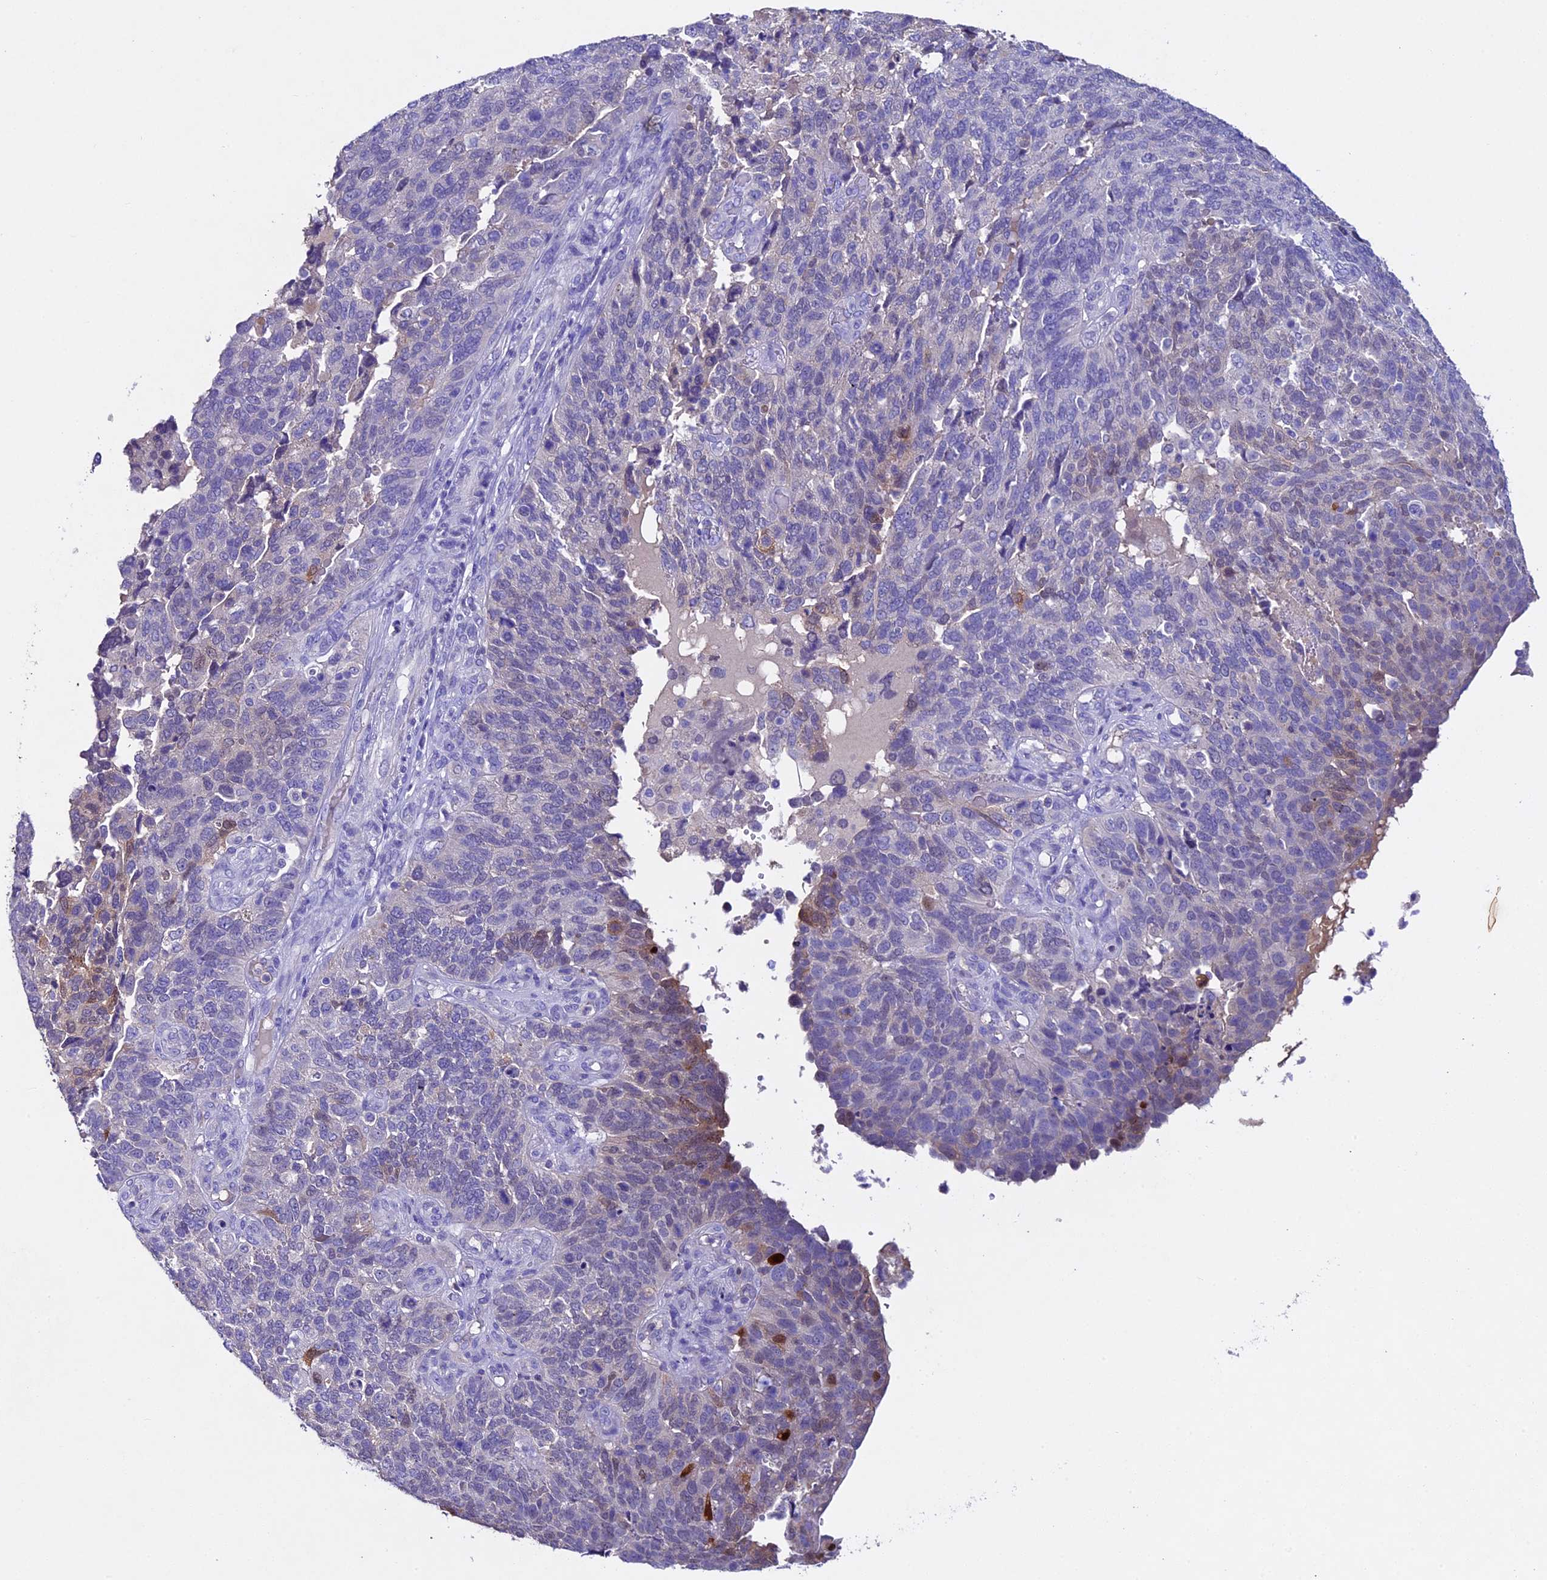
{"staining": {"intensity": "moderate", "quantity": "<25%", "location": "cytoplasmic/membranous"}, "tissue": "endometrial cancer", "cell_type": "Tumor cells", "image_type": "cancer", "snomed": [{"axis": "morphology", "description": "Adenocarcinoma, NOS"}, {"axis": "topography", "description": "Endometrium"}], "caption": "Brown immunohistochemical staining in human adenocarcinoma (endometrial) displays moderate cytoplasmic/membranous expression in approximately <25% of tumor cells. (Brightfield microscopy of DAB IHC at high magnification).", "gene": "TGDS", "patient": {"sex": "female", "age": 66}}